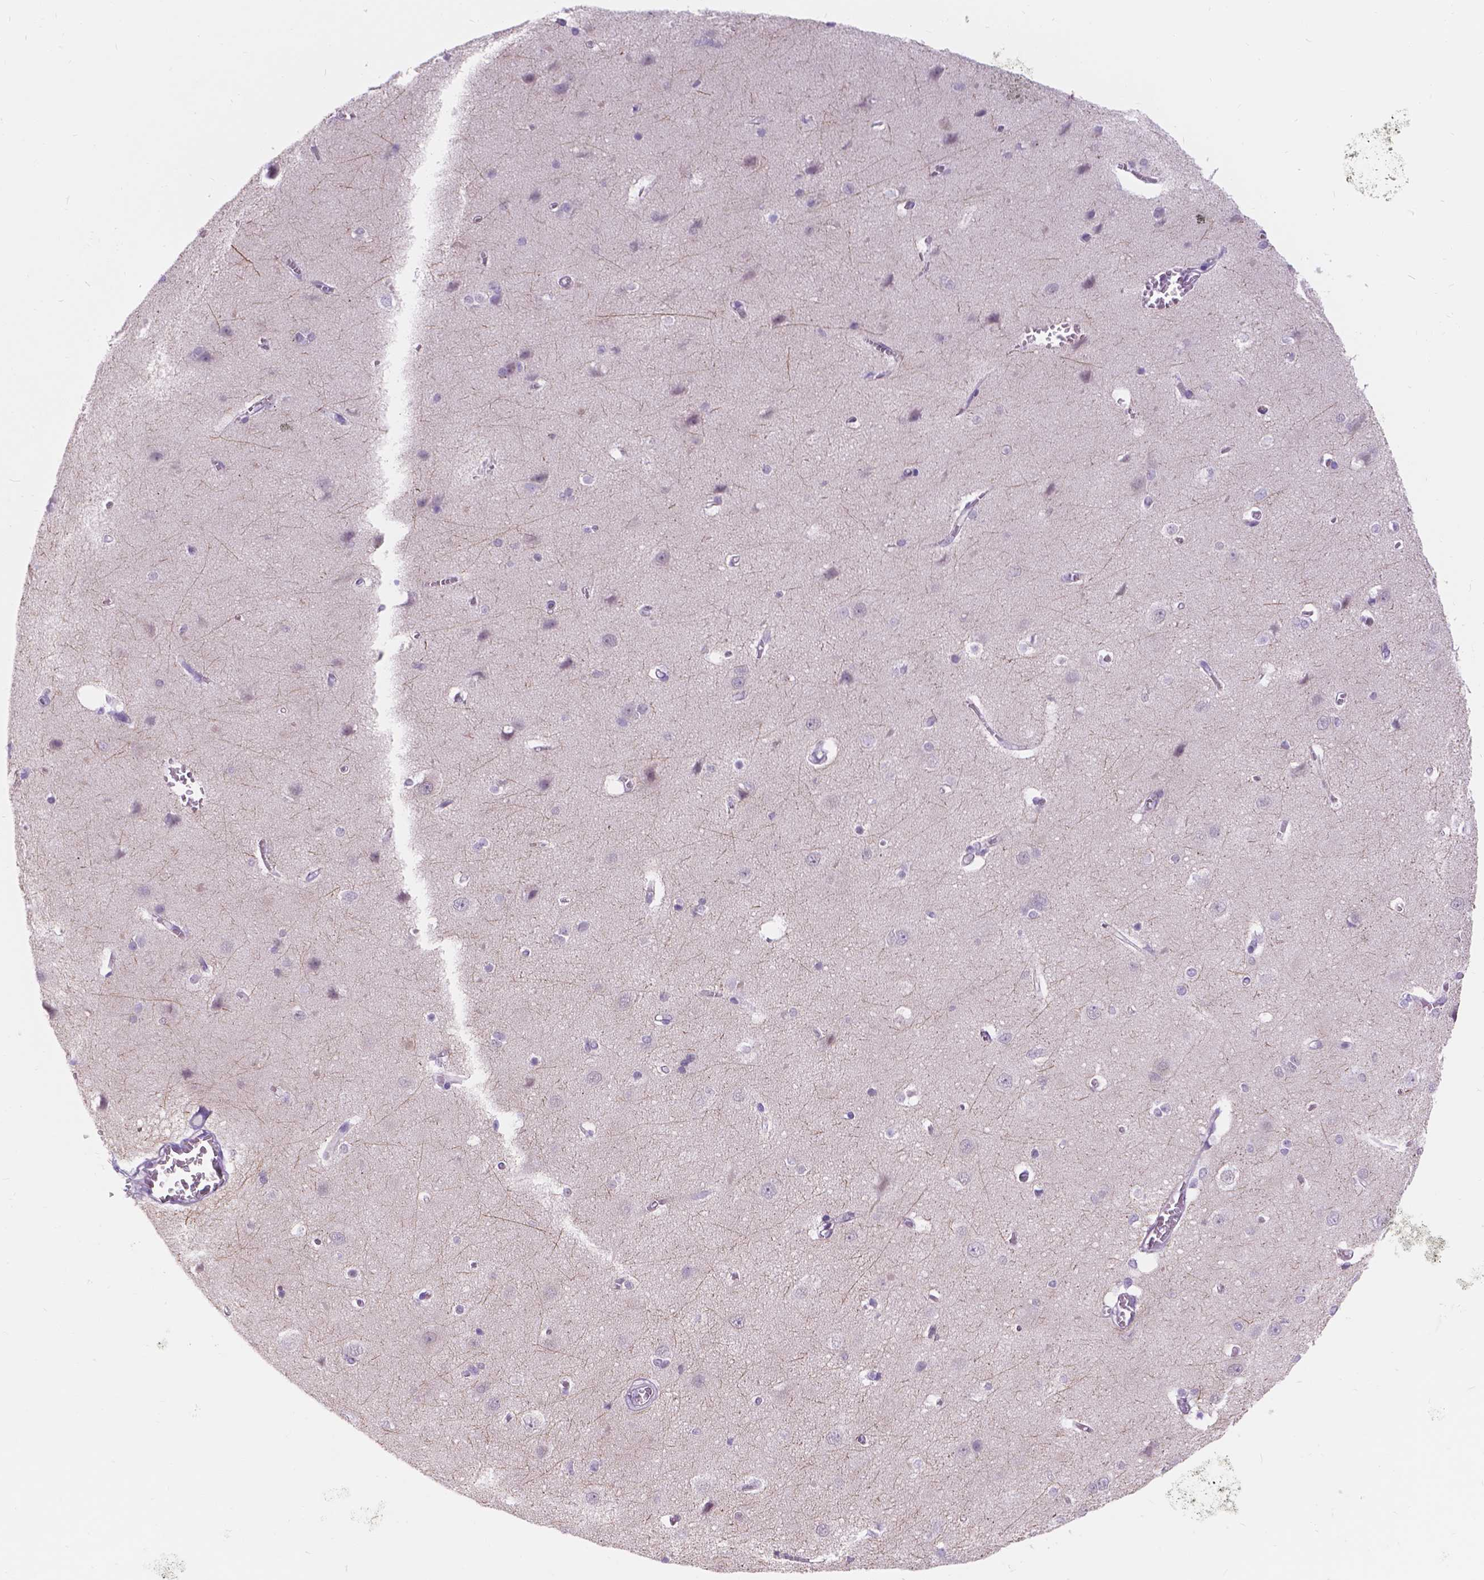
{"staining": {"intensity": "negative", "quantity": "none", "location": "none"}, "tissue": "cerebral cortex", "cell_type": "Endothelial cells", "image_type": "normal", "snomed": [{"axis": "morphology", "description": "Normal tissue, NOS"}, {"axis": "topography", "description": "Cerebral cortex"}], "caption": "Endothelial cells show no significant protein staining in benign cerebral cortex.", "gene": "DCC", "patient": {"sex": "male", "age": 37}}